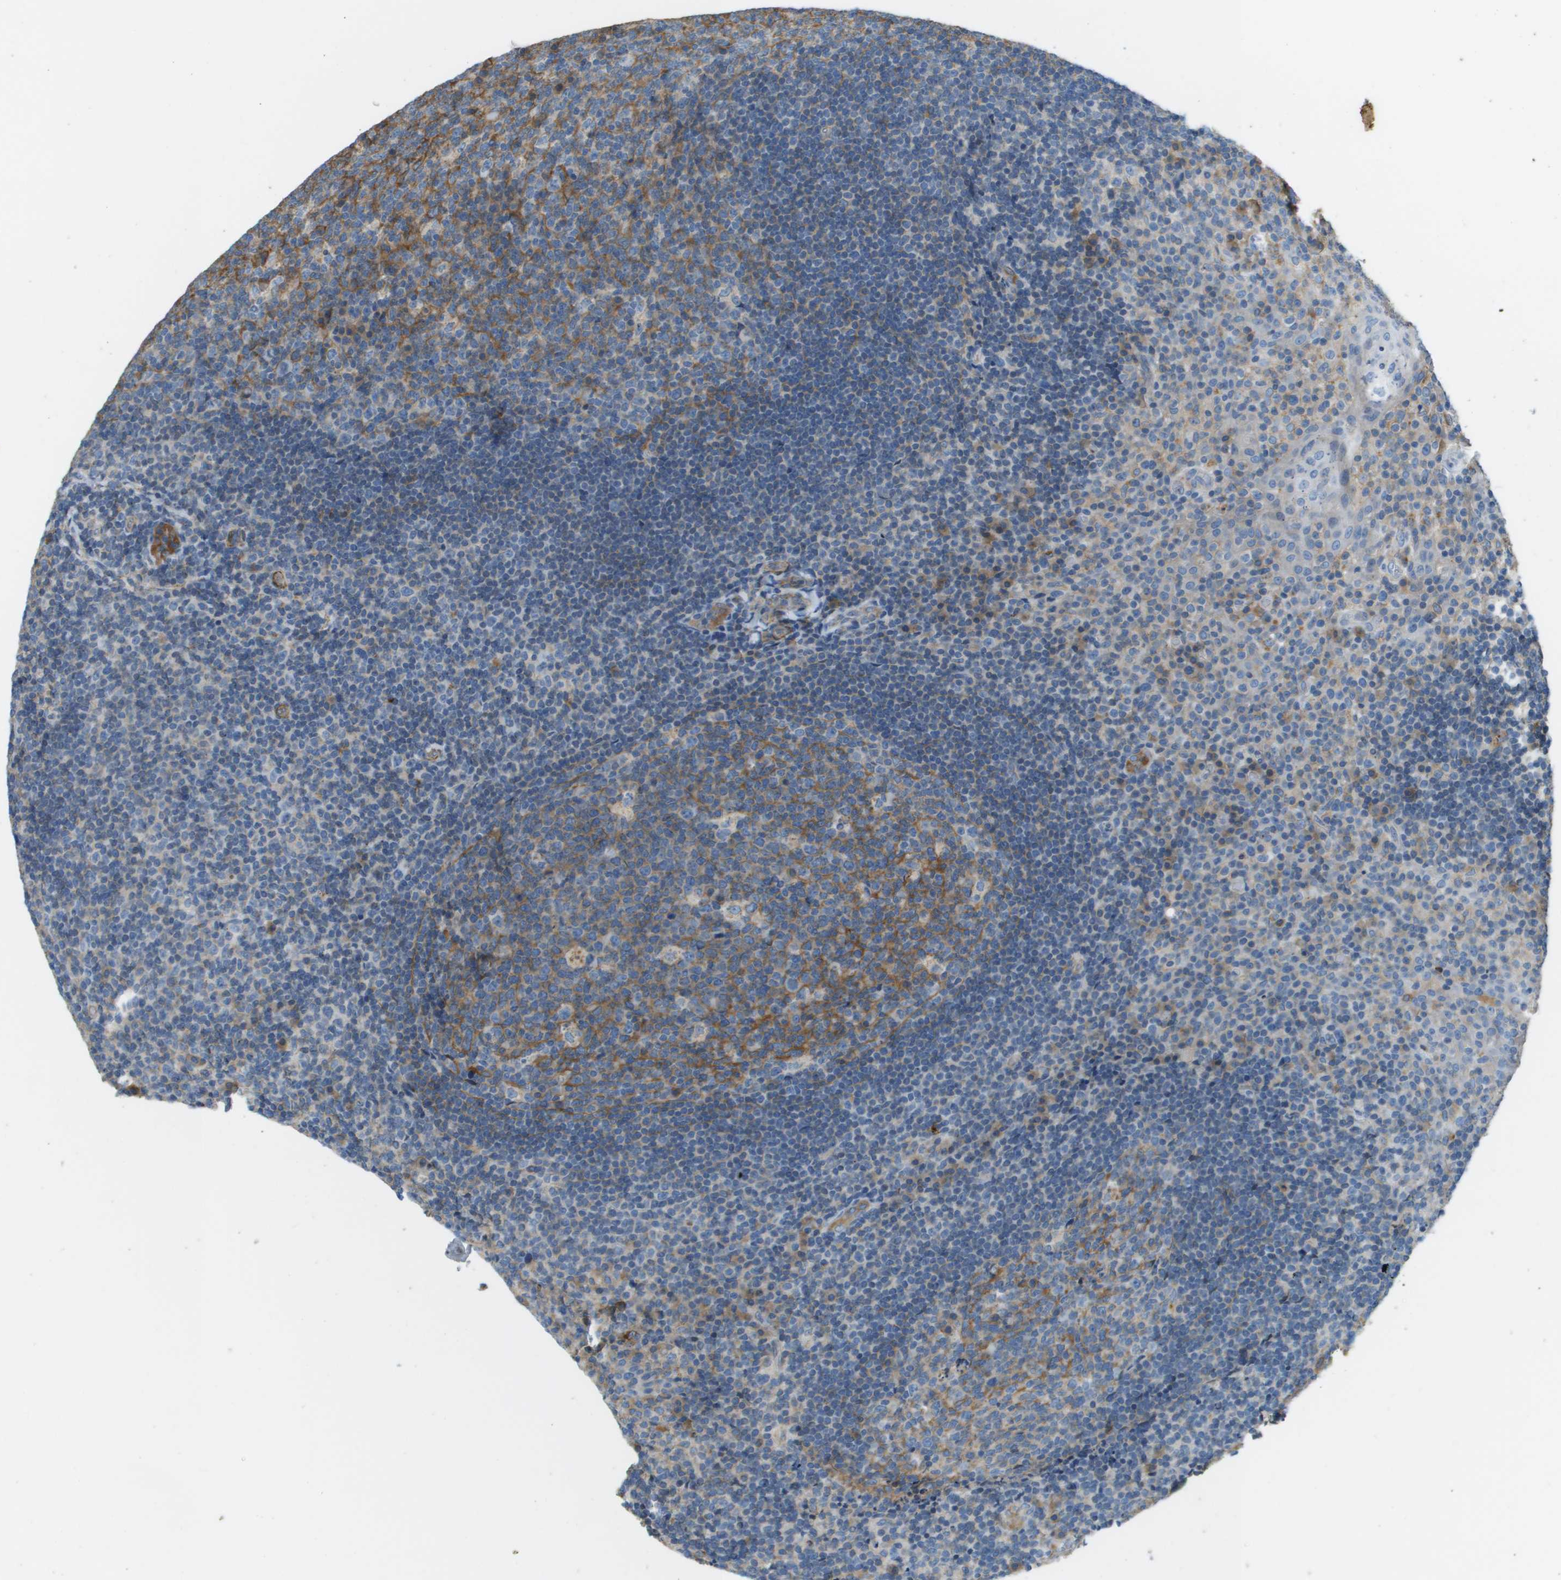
{"staining": {"intensity": "moderate", "quantity": "25%-75%", "location": "cytoplasmic/membranous"}, "tissue": "tonsil", "cell_type": "Germinal center cells", "image_type": "normal", "snomed": [{"axis": "morphology", "description": "Normal tissue, NOS"}, {"axis": "topography", "description": "Tonsil"}], "caption": "Human tonsil stained with a brown dye displays moderate cytoplasmic/membranous positive staining in about 25%-75% of germinal center cells.", "gene": "MYH11", "patient": {"sex": "male", "age": 17}}